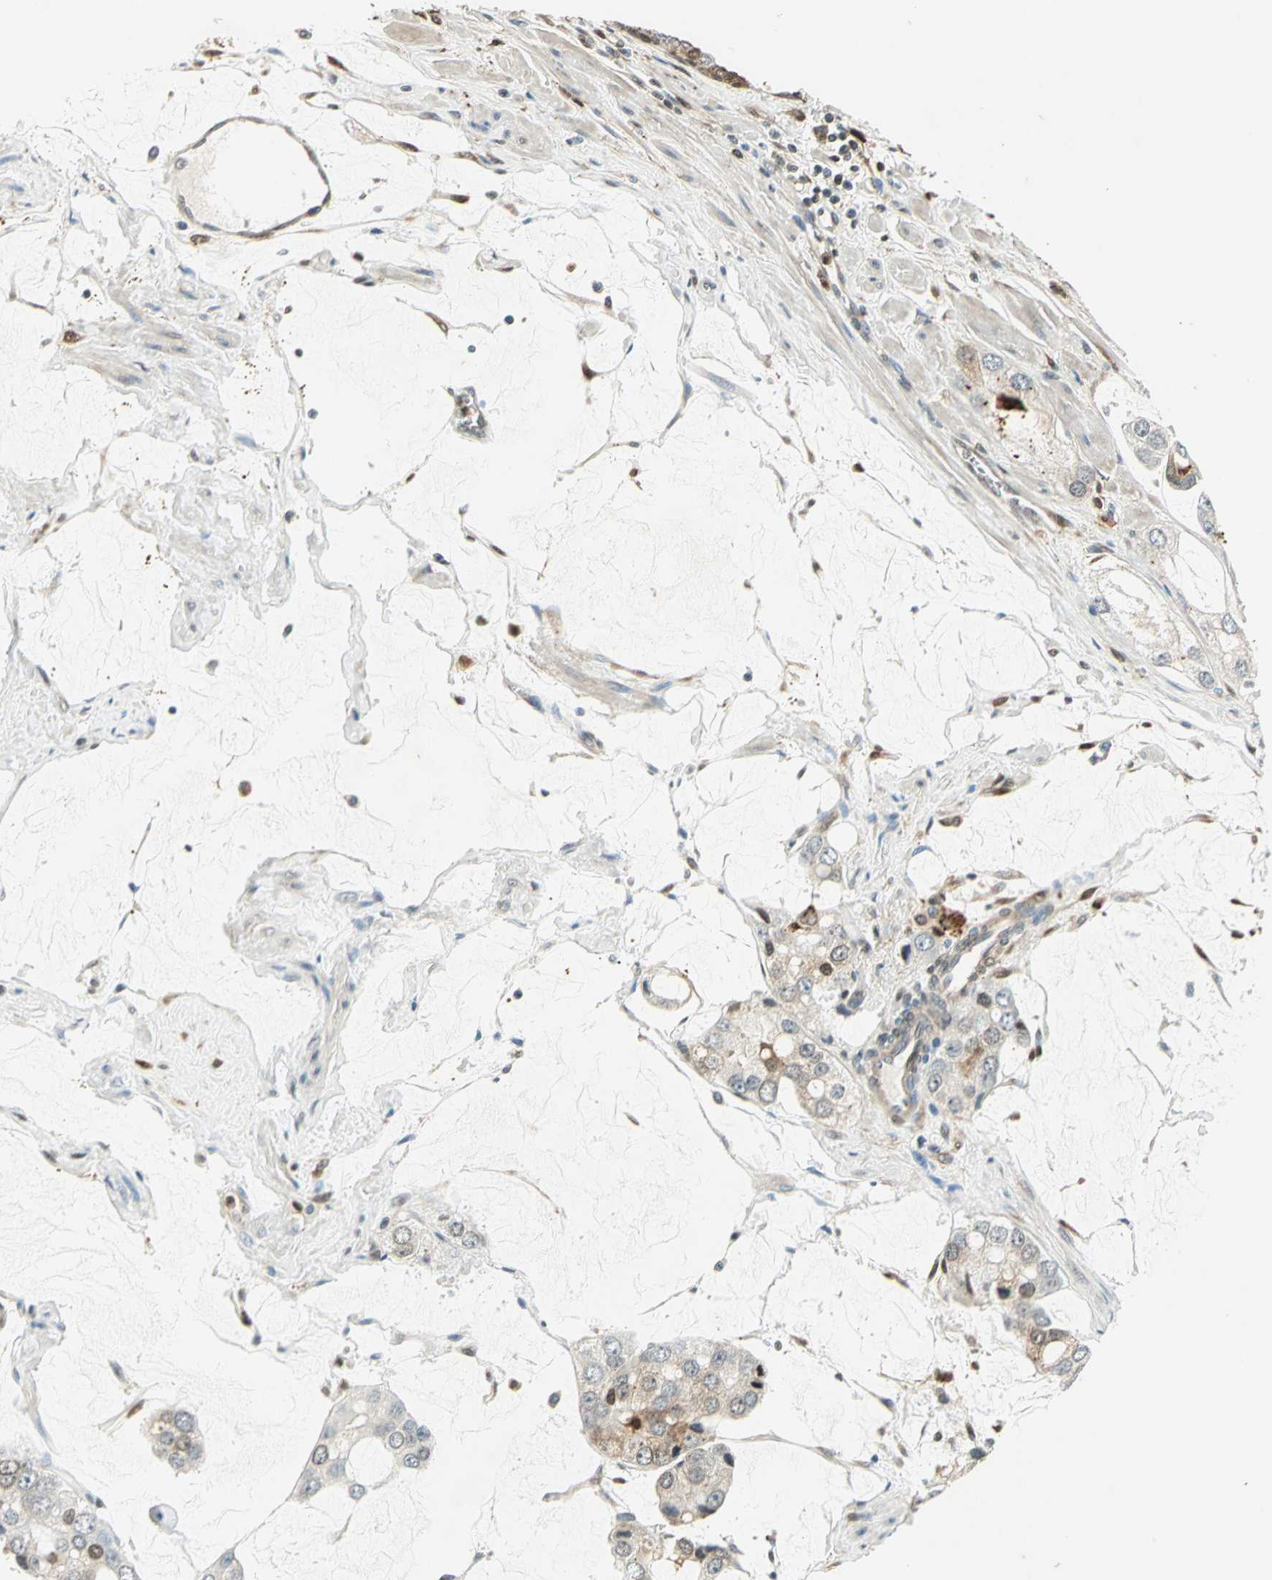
{"staining": {"intensity": "moderate", "quantity": "25%-75%", "location": "cytoplasmic/membranous"}, "tissue": "prostate cancer", "cell_type": "Tumor cells", "image_type": "cancer", "snomed": [{"axis": "morphology", "description": "Adenocarcinoma, High grade"}, {"axis": "topography", "description": "Prostate"}], "caption": "Immunohistochemical staining of prostate cancer (adenocarcinoma (high-grade)) demonstrates medium levels of moderate cytoplasmic/membranous expression in about 25%-75% of tumor cells.", "gene": "LGALS3", "patient": {"sex": "male", "age": 67}}